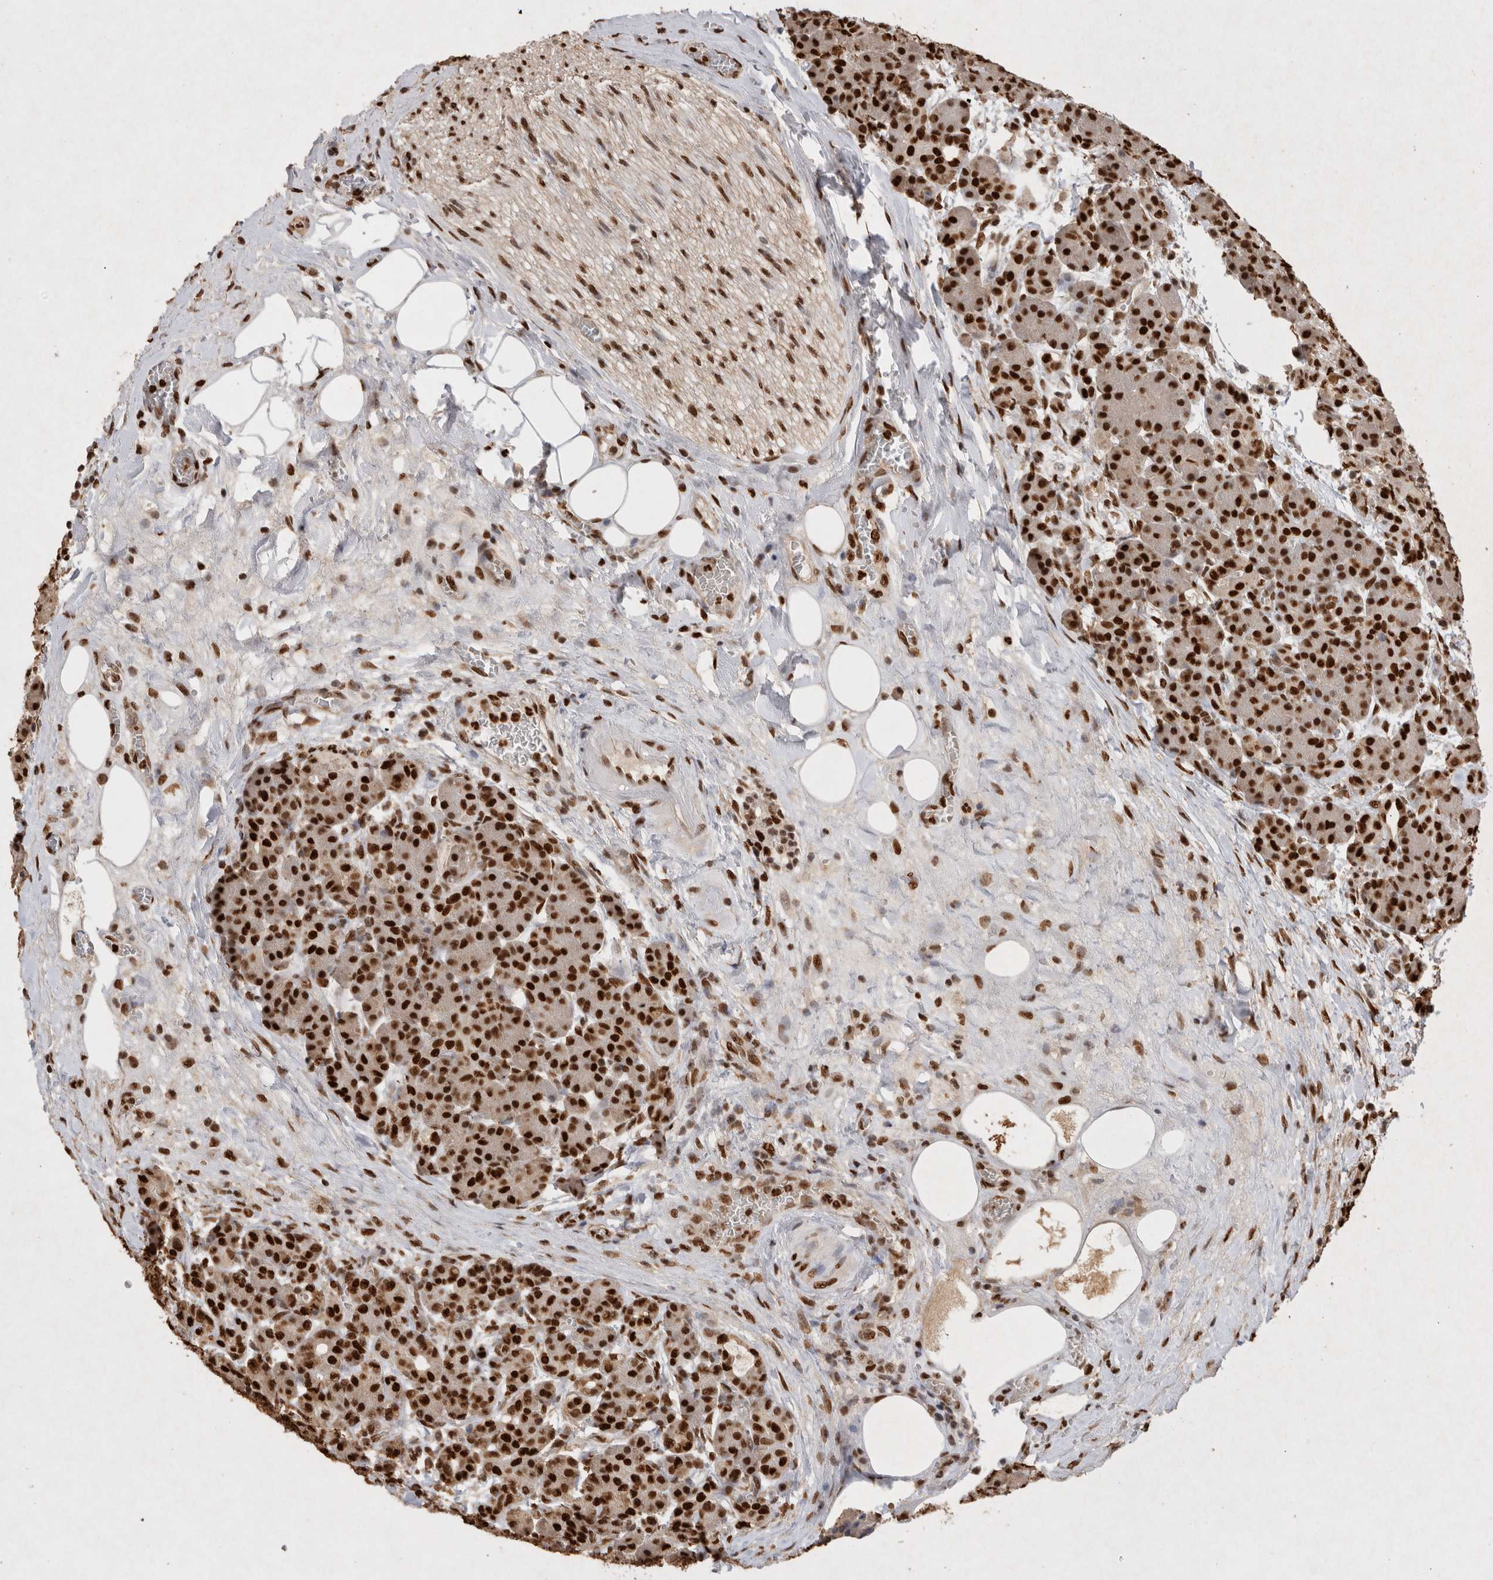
{"staining": {"intensity": "strong", "quantity": ">75%", "location": "nuclear"}, "tissue": "pancreas", "cell_type": "Exocrine glandular cells", "image_type": "normal", "snomed": [{"axis": "morphology", "description": "Normal tissue, NOS"}, {"axis": "topography", "description": "Pancreas"}], "caption": "Immunohistochemical staining of benign human pancreas demonstrates strong nuclear protein positivity in about >75% of exocrine glandular cells. The staining is performed using DAB brown chromogen to label protein expression. The nuclei are counter-stained blue using hematoxylin.", "gene": "HDGF", "patient": {"sex": "male", "age": 63}}